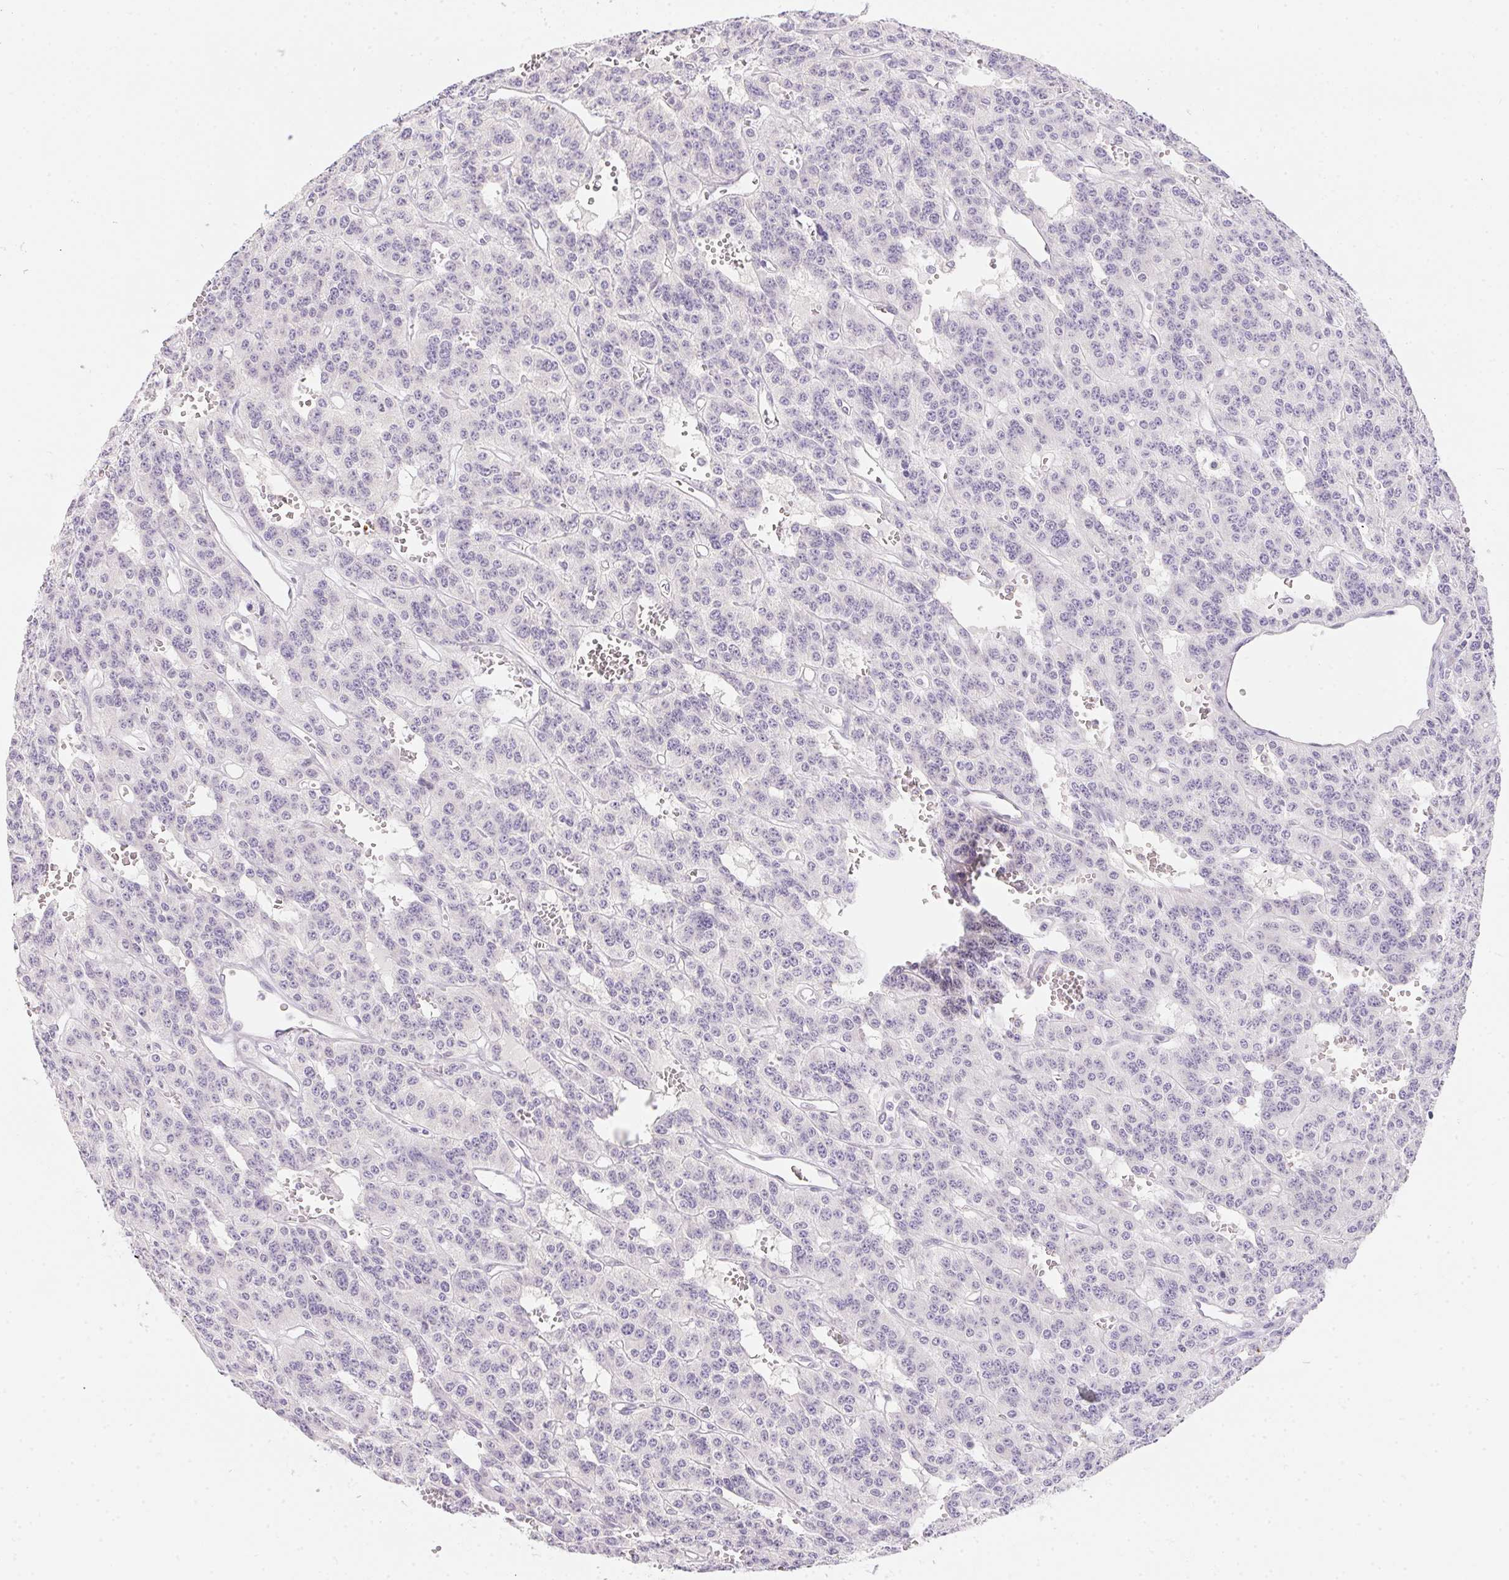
{"staining": {"intensity": "negative", "quantity": "none", "location": "none"}, "tissue": "carcinoid", "cell_type": "Tumor cells", "image_type": "cancer", "snomed": [{"axis": "morphology", "description": "Carcinoid, malignant, NOS"}, {"axis": "topography", "description": "Lung"}], "caption": "This is an immunohistochemistry image of human carcinoid. There is no staining in tumor cells.", "gene": "MORC1", "patient": {"sex": "female", "age": 71}}